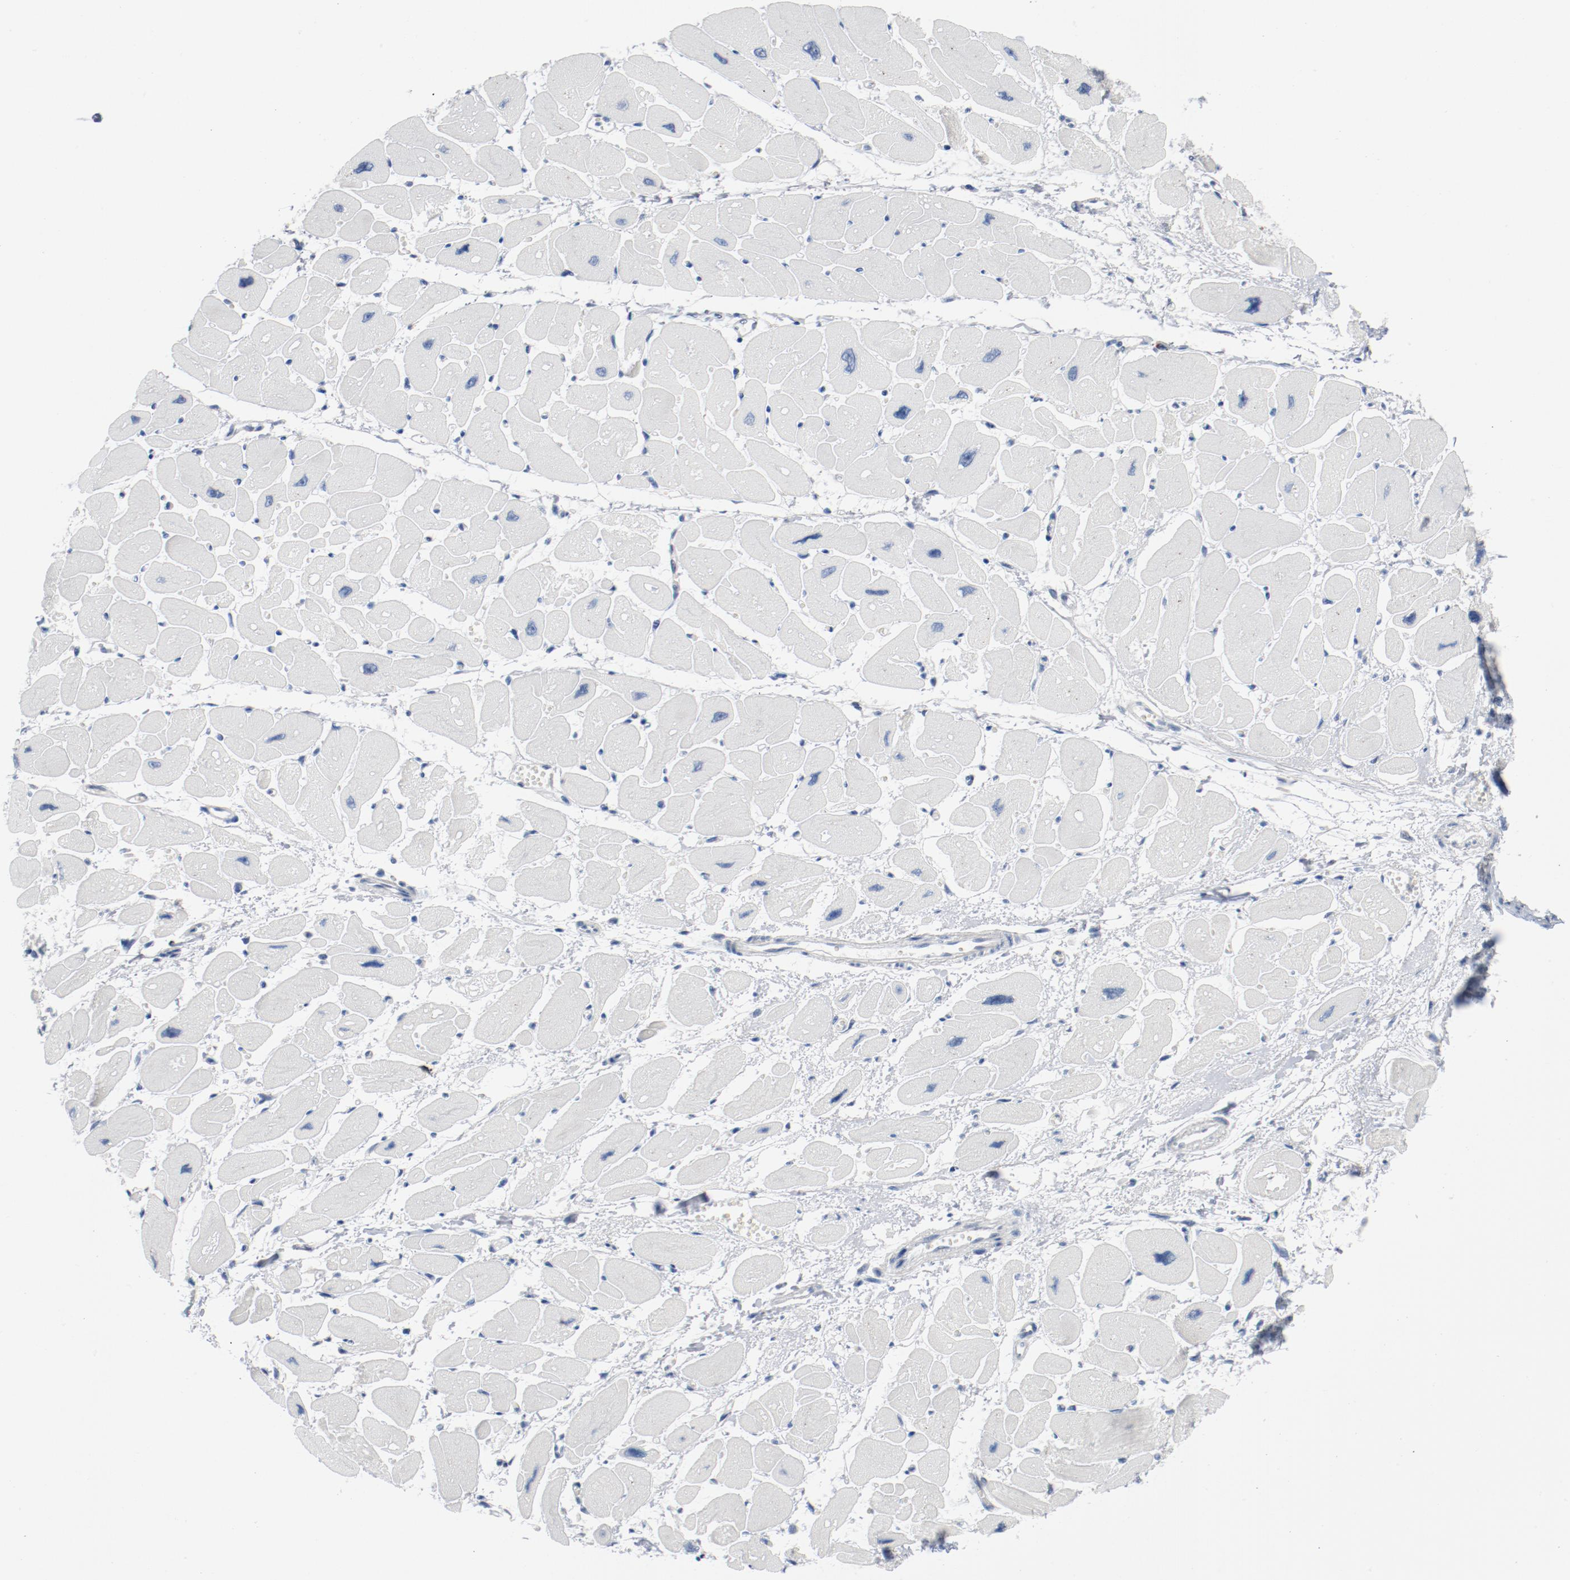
{"staining": {"intensity": "negative", "quantity": "none", "location": "none"}, "tissue": "heart muscle", "cell_type": "Cardiomyocytes", "image_type": "normal", "snomed": [{"axis": "morphology", "description": "Normal tissue, NOS"}, {"axis": "topography", "description": "Heart"}], "caption": "An image of heart muscle stained for a protein reveals no brown staining in cardiomyocytes. (Immunohistochemistry (ihc), brightfield microscopy, high magnification).", "gene": "ENSG00000285708", "patient": {"sex": "female", "age": 54}}